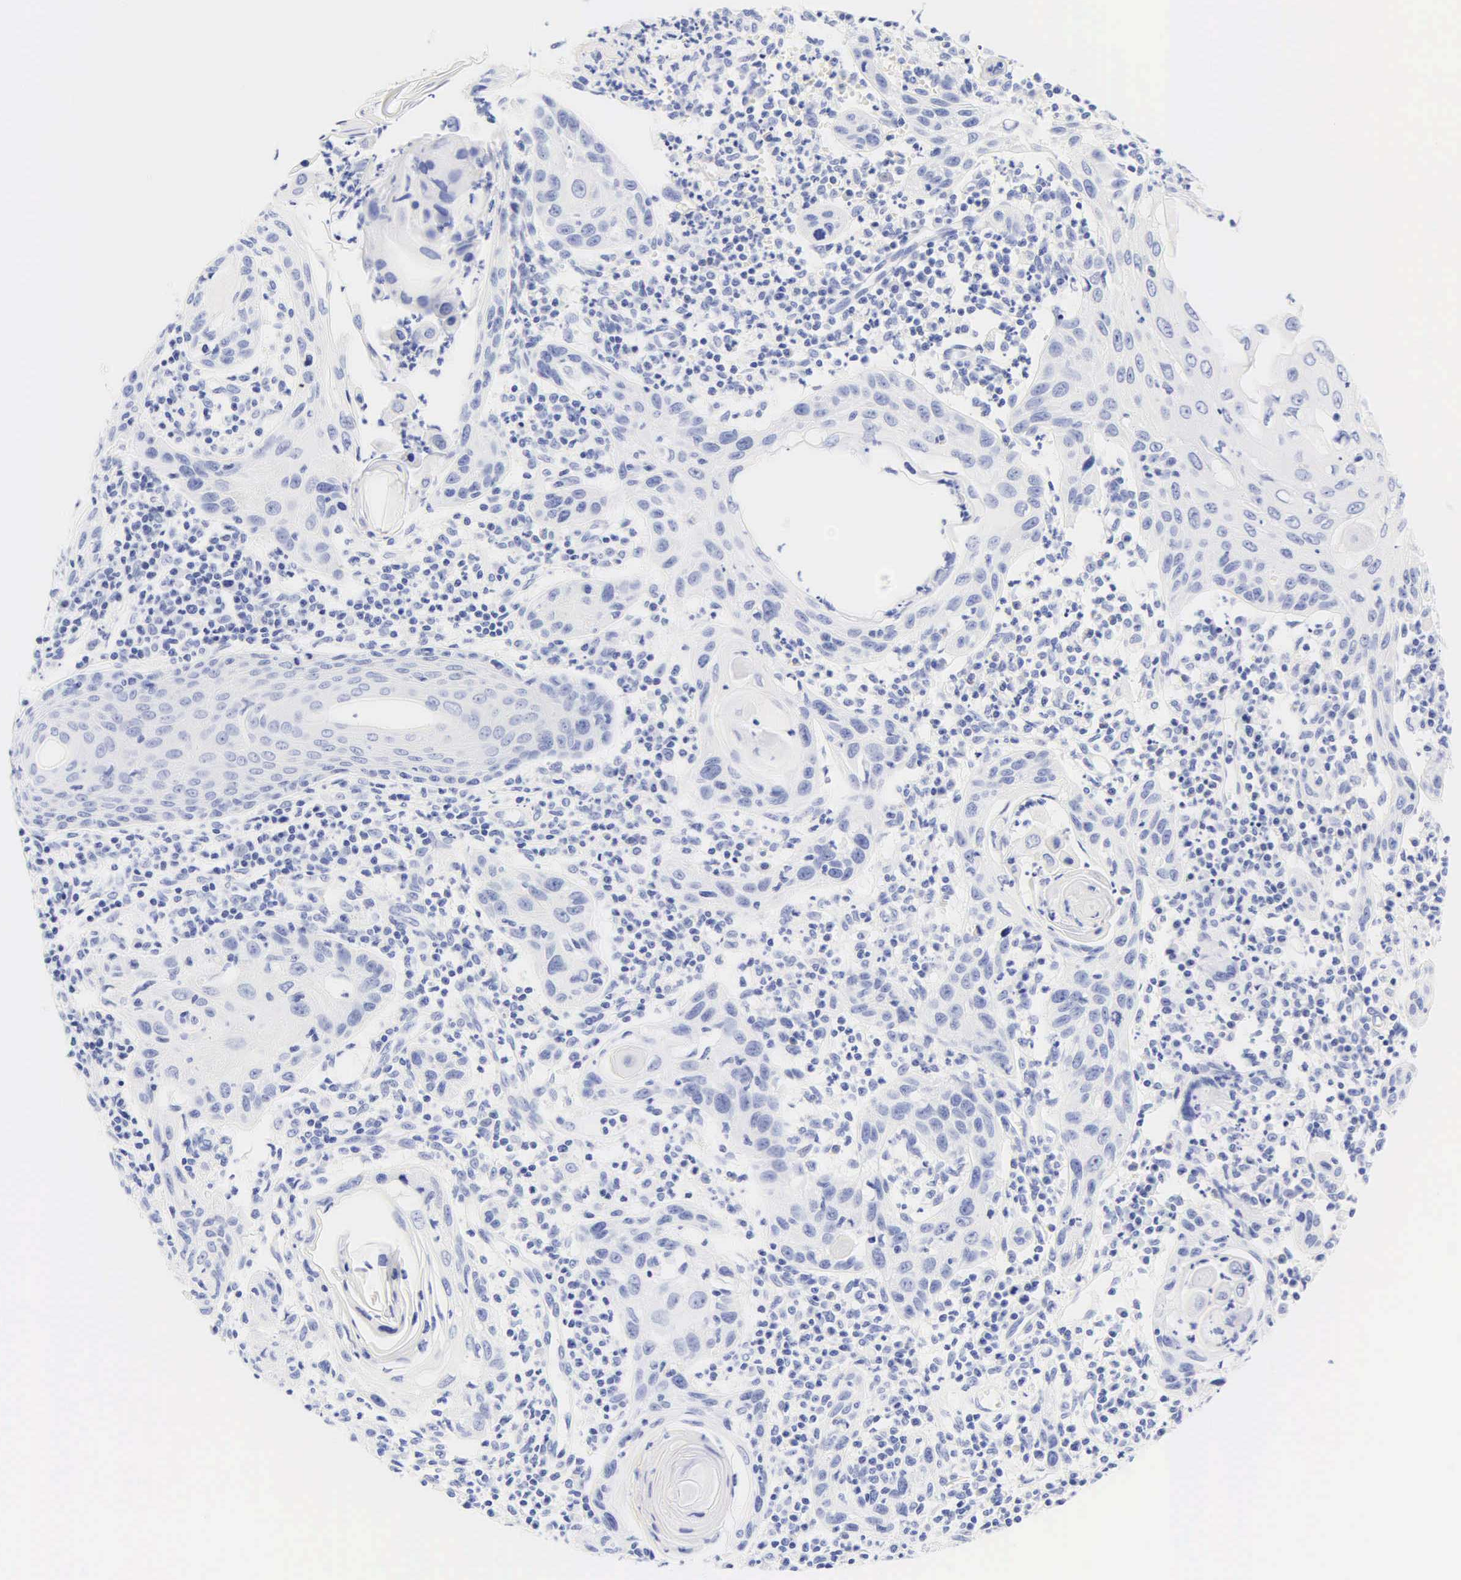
{"staining": {"intensity": "negative", "quantity": "none", "location": "none"}, "tissue": "skin cancer", "cell_type": "Tumor cells", "image_type": "cancer", "snomed": [{"axis": "morphology", "description": "Squamous cell carcinoma, NOS"}, {"axis": "topography", "description": "Skin"}], "caption": "A high-resolution histopathology image shows IHC staining of skin cancer (squamous cell carcinoma), which demonstrates no significant expression in tumor cells.", "gene": "KRT20", "patient": {"sex": "female", "age": 74}}